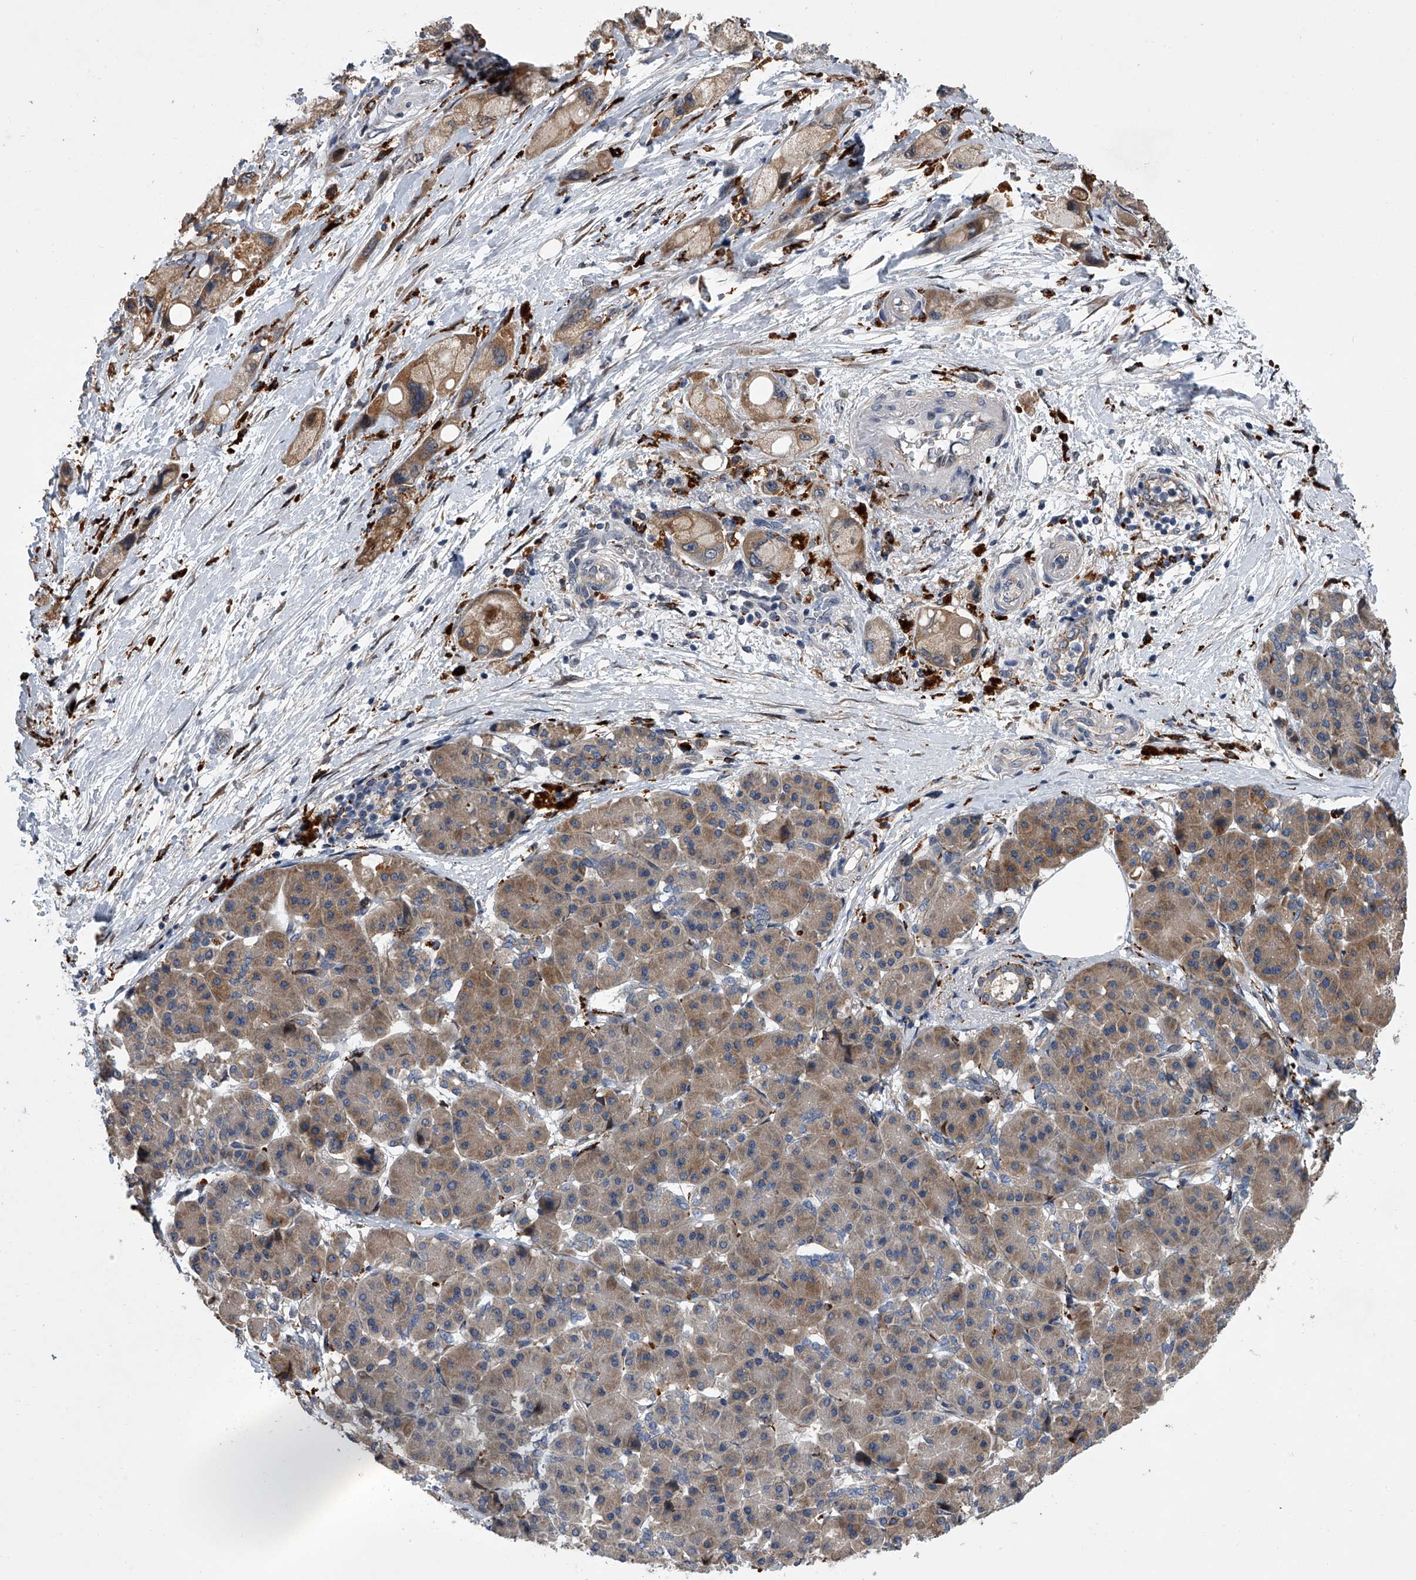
{"staining": {"intensity": "moderate", "quantity": ">75%", "location": "cytoplasmic/membranous"}, "tissue": "pancreatic cancer", "cell_type": "Tumor cells", "image_type": "cancer", "snomed": [{"axis": "morphology", "description": "Normal tissue, NOS"}, {"axis": "morphology", "description": "Adenocarcinoma, NOS"}, {"axis": "topography", "description": "Pancreas"}], "caption": "Protein analysis of adenocarcinoma (pancreatic) tissue exhibits moderate cytoplasmic/membranous expression in approximately >75% of tumor cells.", "gene": "TRIM8", "patient": {"sex": "female", "age": 68}}